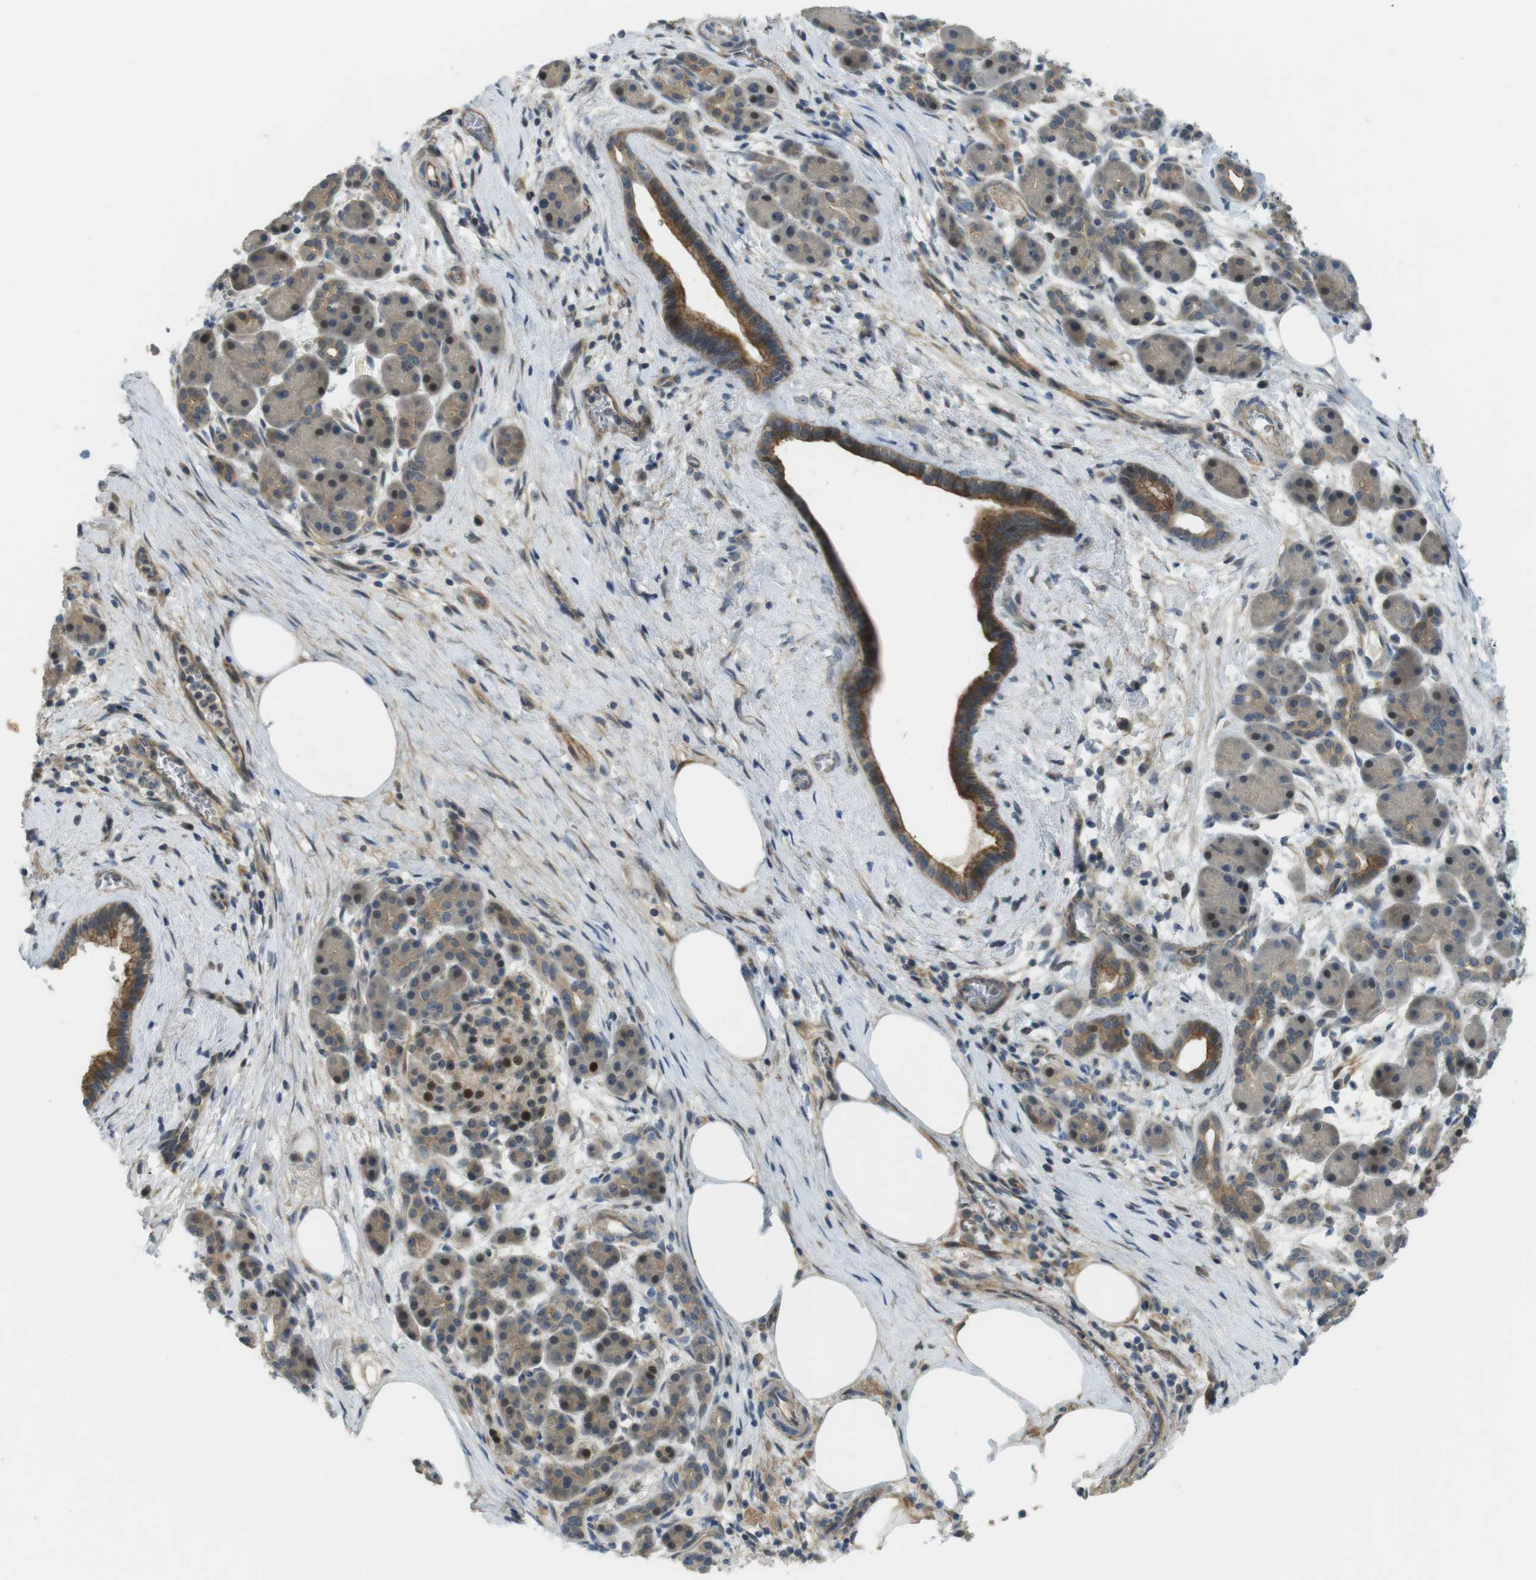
{"staining": {"intensity": "moderate", "quantity": ">75%", "location": "cytoplasmic/membranous"}, "tissue": "pancreatic cancer", "cell_type": "Tumor cells", "image_type": "cancer", "snomed": [{"axis": "morphology", "description": "Adenocarcinoma, NOS"}, {"axis": "topography", "description": "Pancreas"}], "caption": "Immunohistochemistry (IHC) photomicrograph of pancreatic adenocarcinoma stained for a protein (brown), which displays medium levels of moderate cytoplasmic/membranous expression in approximately >75% of tumor cells.", "gene": "ABHD15", "patient": {"sex": "female", "age": 70}}